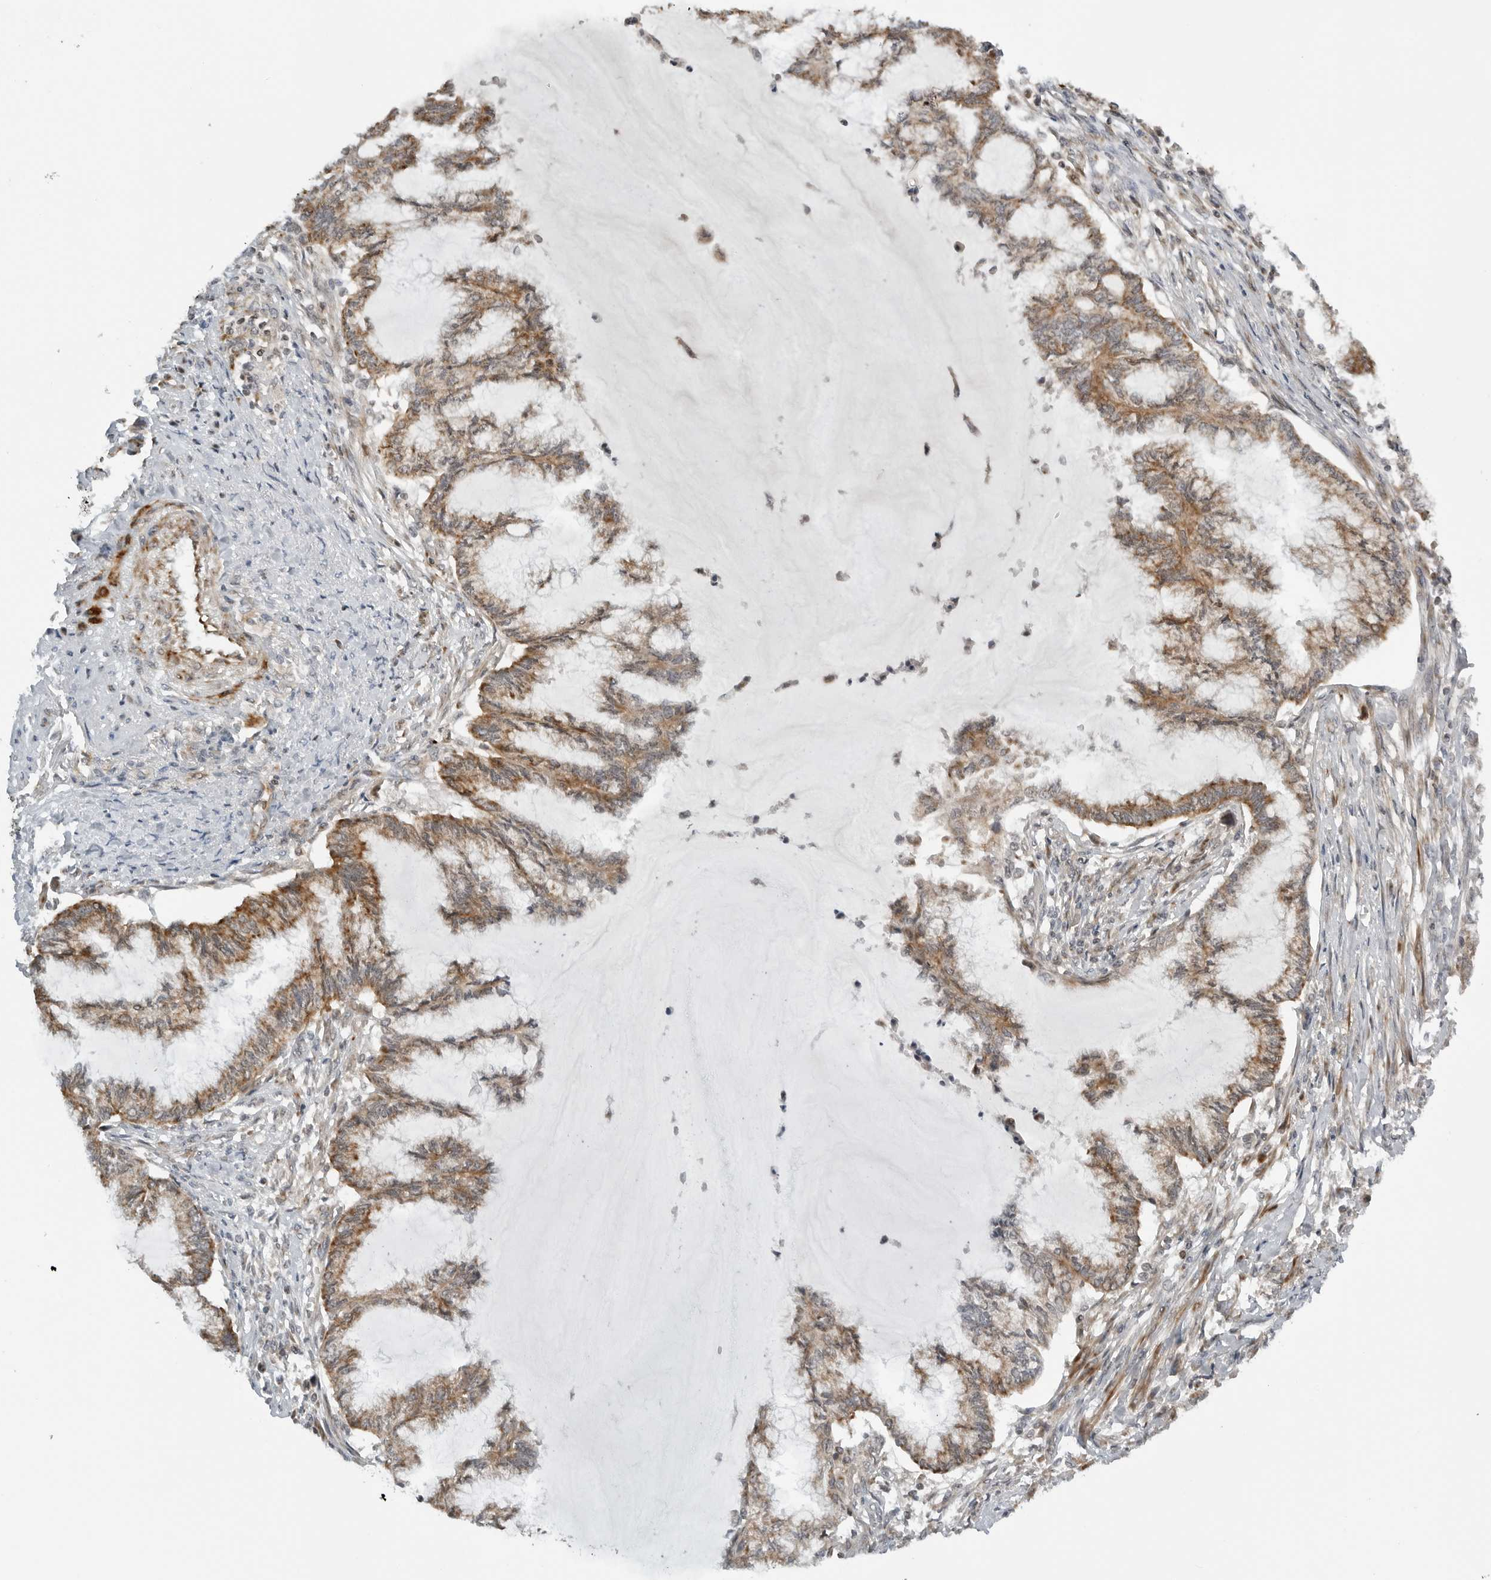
{"staining": {"intensity": "moderate", "quantity": ">75%", "location": "cytoplasmic/membranous"}, "tissue": "endometrial cancer", "cell_type": "Tumor cells", "image_type": "cancer", "snomed": [{"axis": "morphology", "description": "Adenocarcinoma, NOS"}, {"axis": "topography", "description": "Endometrium"}], "caption": "Tumor cells demonstrate medium levels of moderate cytoplasmic/membranous expression in about >75% of cells in endometrial cancer (adenocarcinoma).", "gene": "PEX2", "patient": {"sex": "female", "age": 86}}